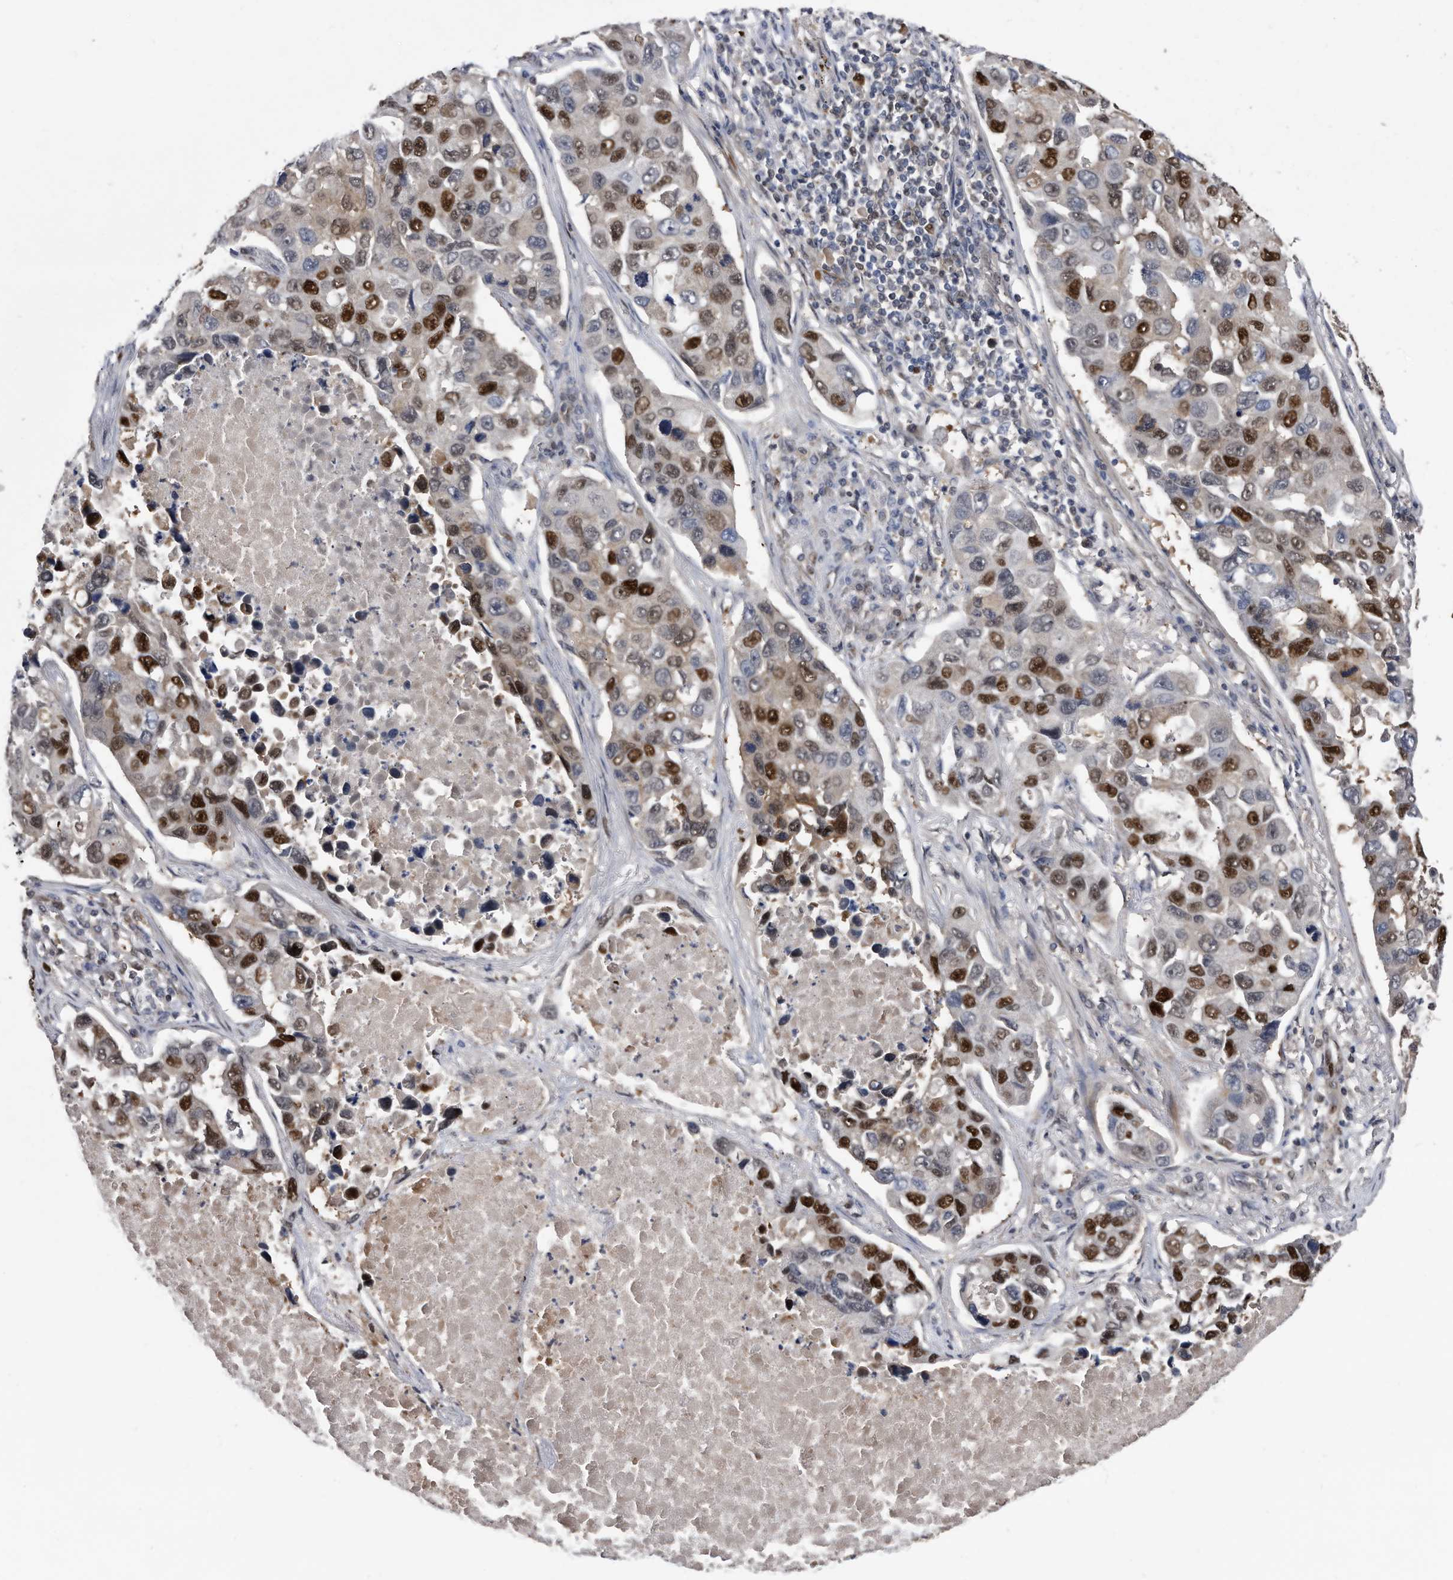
{"staining": {"intensity": "strong", "quantity": ">75%", "location": "nuclear"}, "tissue": "lung cancer", "cell_type": "Tumor cells", "image_type": "cancer", "snomed": [{"axis": "morphology", "description": "Adenocarcinoma, NOS"}, {"axis": "topography", "description": "Lung"}], "caption": "Strong nuclear protein expression is present in approximately >75% of tumor cells in lung cancer (adenocarcinoma).", "gene": "RAD23B", "patient": {"sex": "male", "age": 64}}